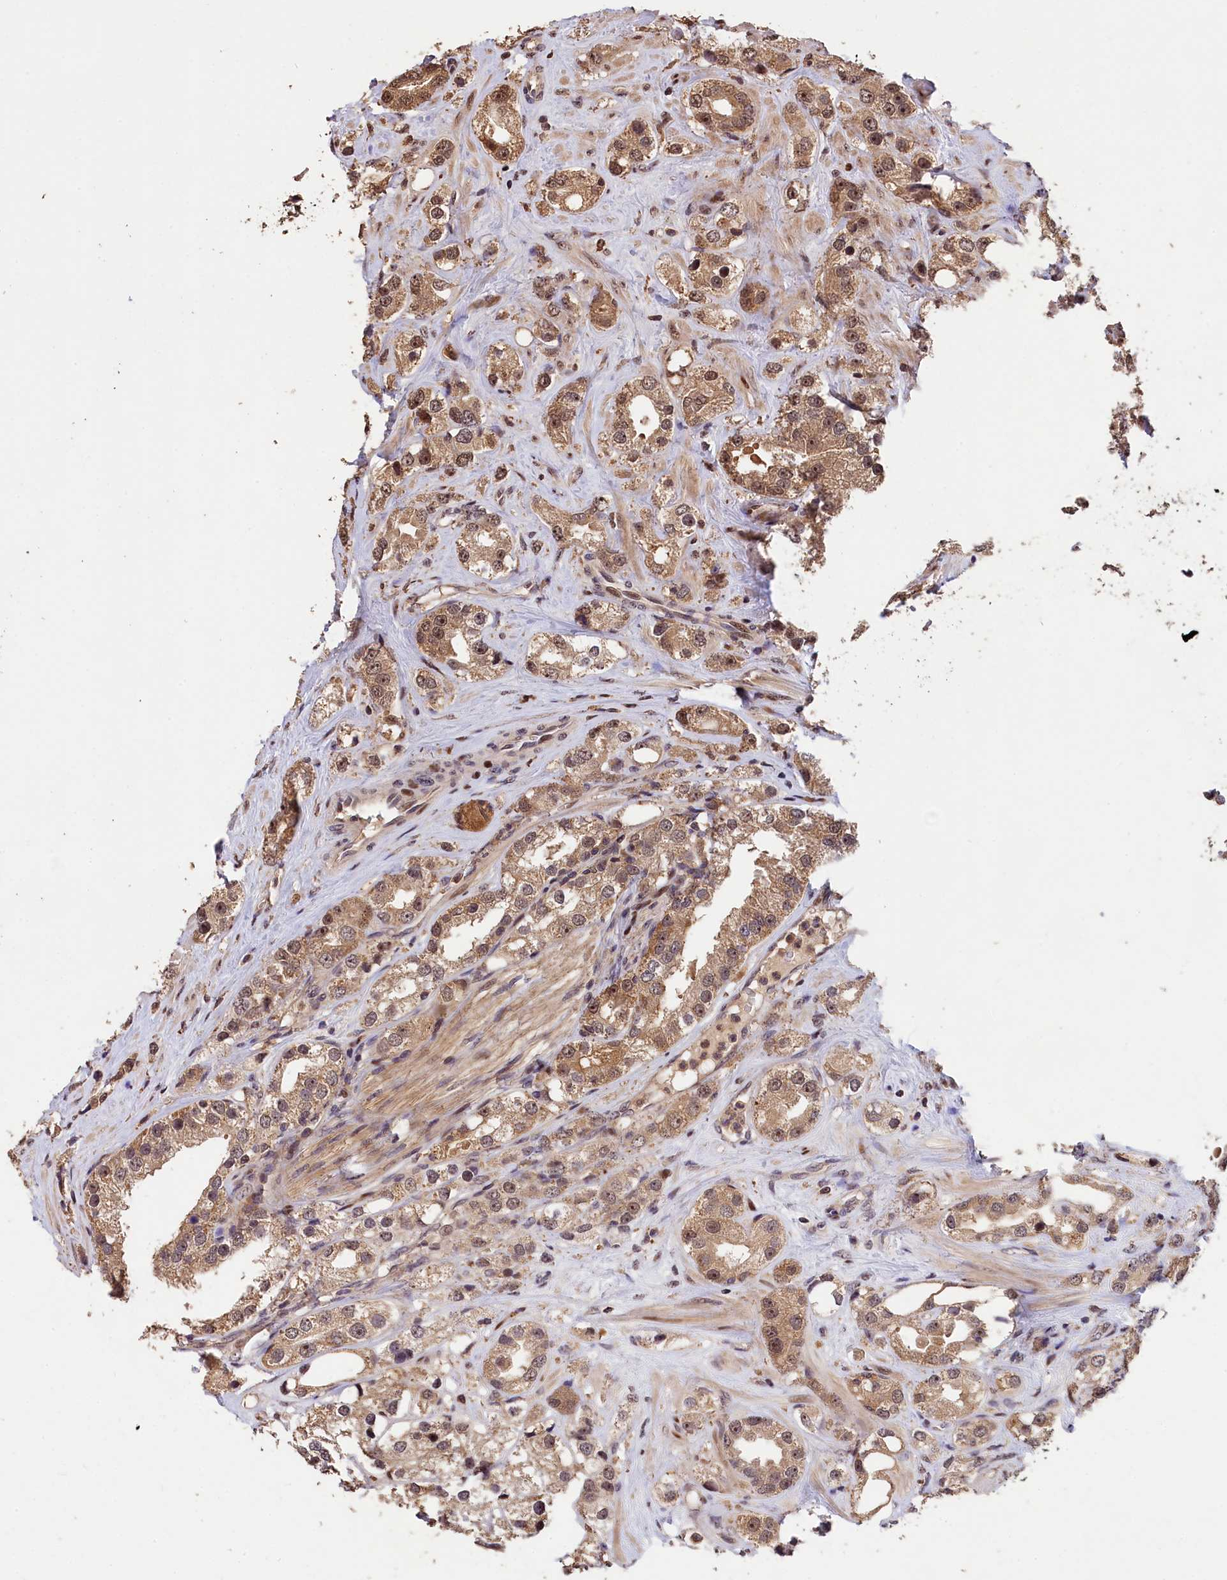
{"staining": {"intensity": "moderate", "quantity": ">75%", "location": "cytoplasmic/membranous,nuclear"}, "tissue": "prostate cancer", "cell_type": "Tumor cells", "image_type": "cancer", "snomed": [{"axis": "morphology", "description": "Adenocarcinoma, NOS"}, {"axis": "topography", "description": "Prostate"}], "caption": "Immunohistochemical staining of prostate adenocarcinoma displays medium levels of moderate cytoplasmic/membranous and nuclear positivity in approximately >75% of tumor cells.", "gene": "PHAF1", "patient": {"sex": "male", "age": 79}}